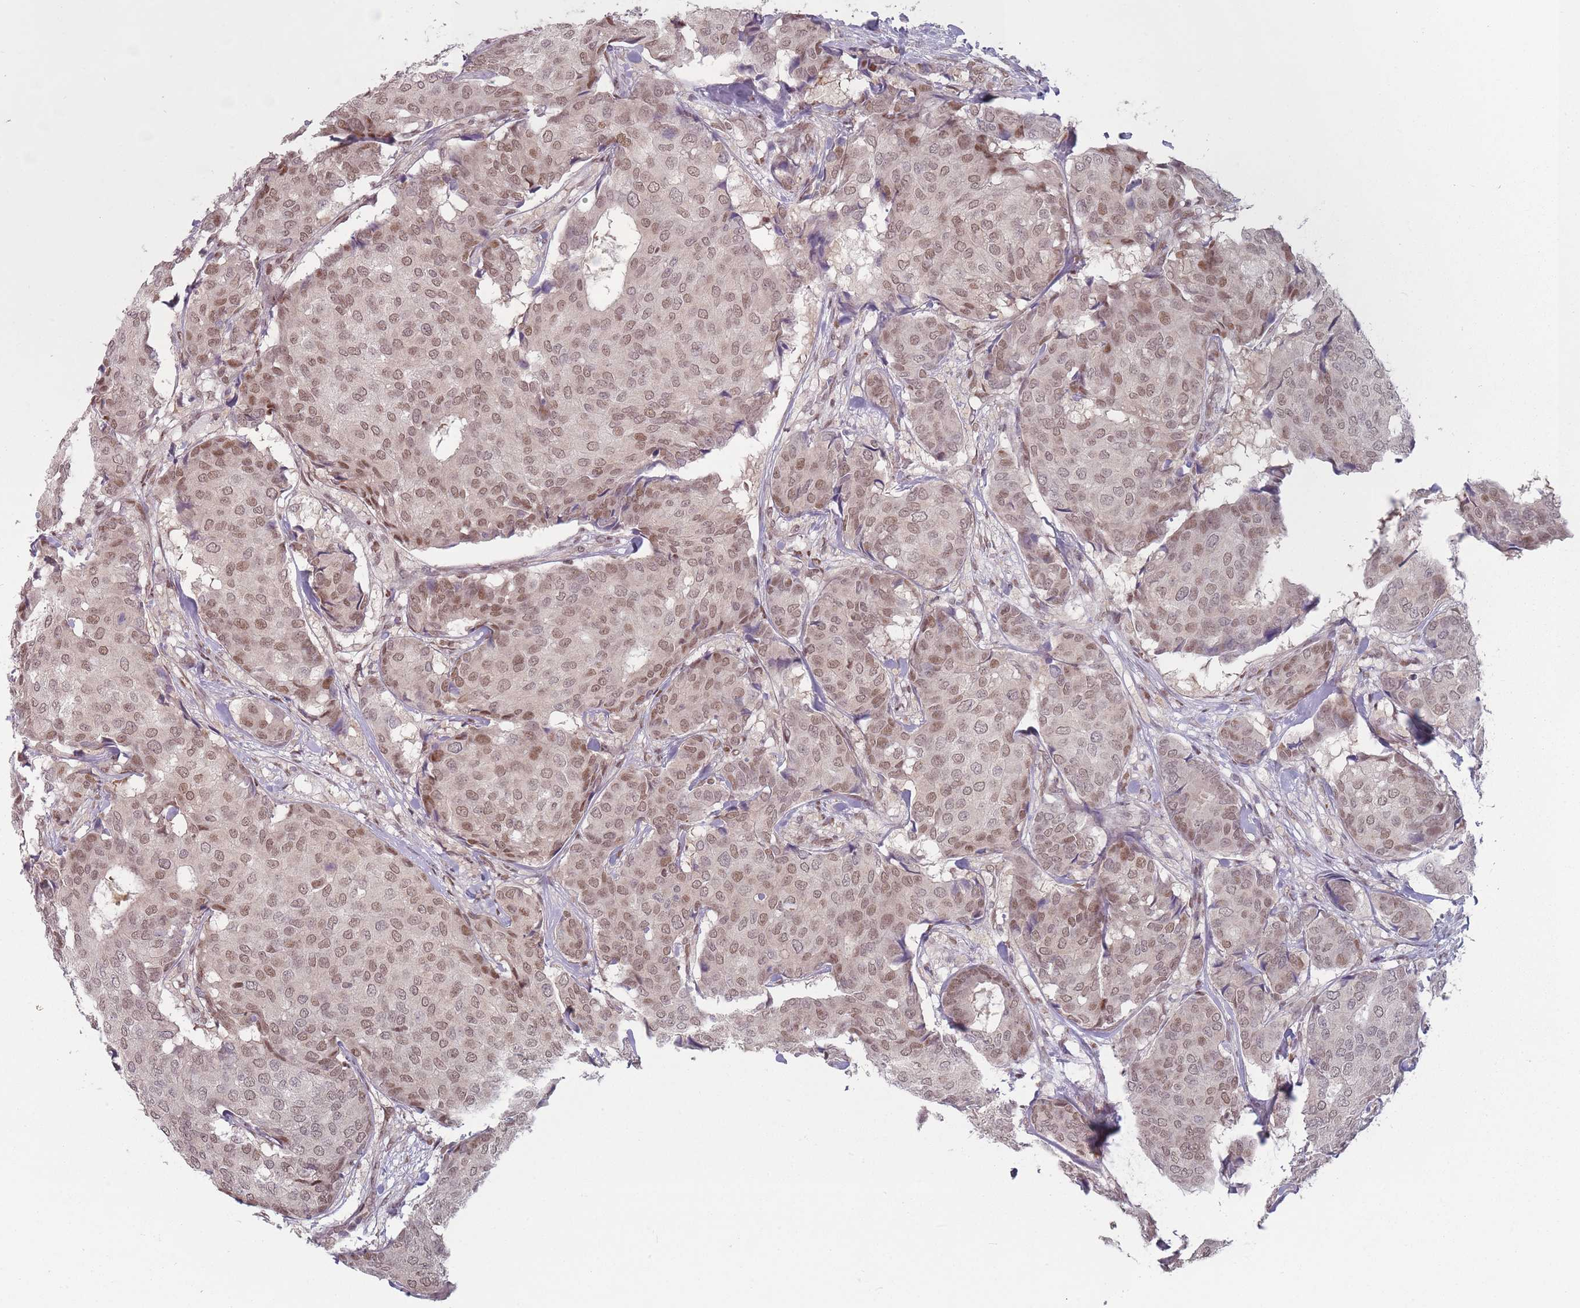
{"staining": {"intensity": "moderate", "quantity": ">75%", "location": "nuclear"}, "tissue": "breast cancer", "cell_type": "Tumor cells", "image_type": "cancer", "snomed": [{"axis": "morphology", "description": "Duct carcinoma"}, {"axis": "topography", "description": "Breast"}], "caption": "Brown immunohistochemical staining in human breast infiltrating ductal carcinoma demonstrates moderate nuclear expression in about >75% of tumor cells. (Brightfield microscopy of DAB IHC at high magnification).", "gene": "SH3BGRL2", "patient": {"sex": "female", "age": 75}}